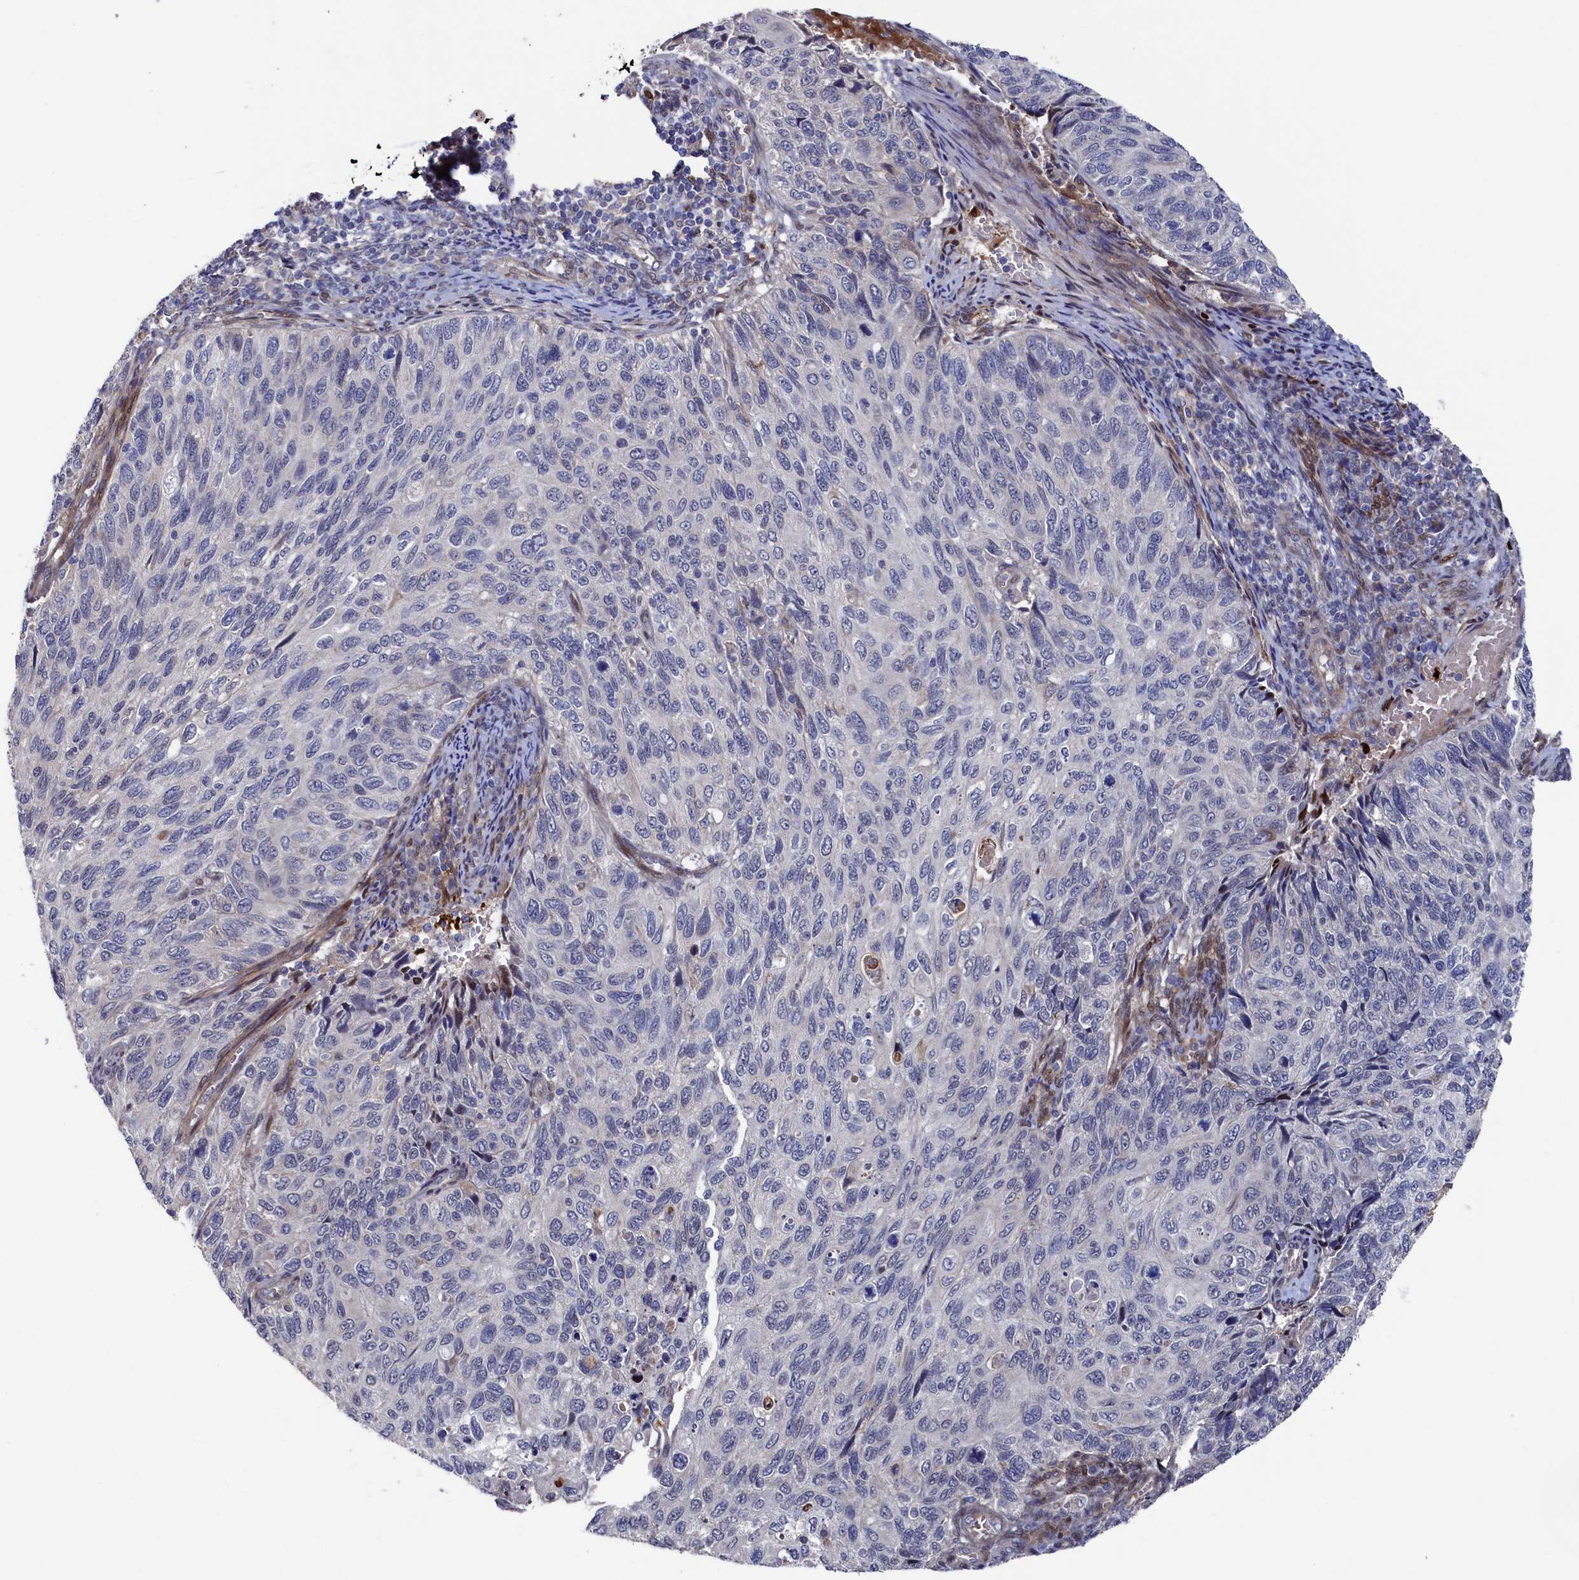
{"staining": {"intensity": "negative", "quantity": "none", "location": "none"}, "tissue": "cervical cancer", "cell_type": "Tumor cells", "image_type": "cancer", "snomed": [{"axis": "morphology", "description": "Squamous cell carcinoma, NOS"}, {"axis": "topography", "description": "Cervix"}], "caption": "DAB (3,3'-diaminobenzidine) immunohistochemical staining of human cervical cancer displays no significant positivity in tumor cells. The staining is performed using DAB brown chromogen with nuclei counter-stained in using hematoxylin.", "gene": "ZNF891", "patient": {"sex": "female", "age": 70}}